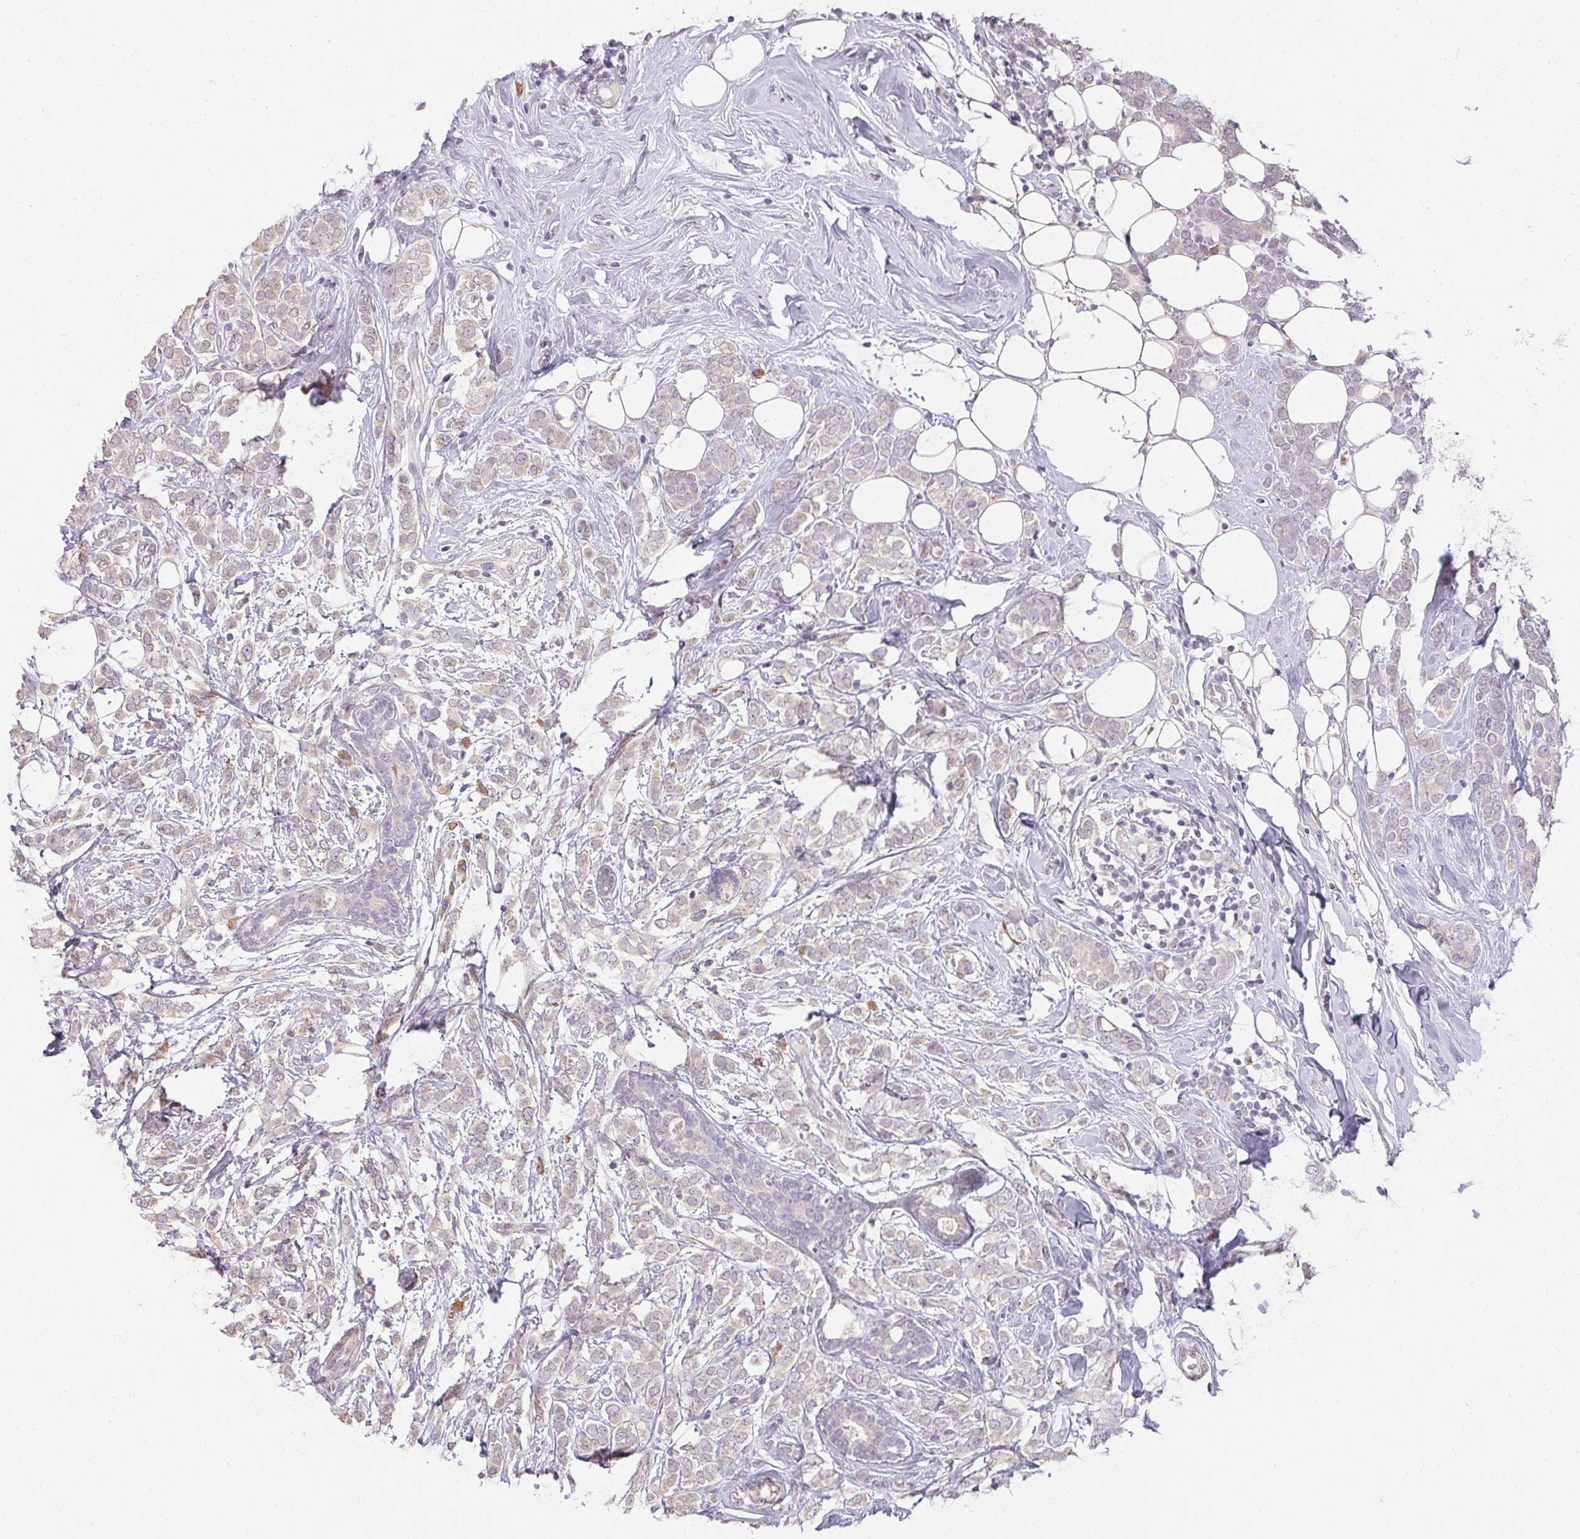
{"staining": {"intensity": "negative", "quantity": "none", "location": "none"}, "tissue": "breast cancer", "cell_type": "Tumor cells", "image_type": "cancer", "snomed": [{"axis": "morphology", "description": "Lobular carcinoma"}, {"axis": "topography", "description": "Breast"}], "caption": "Protein analysis of lobular carcinoma (breast) demonstrates no significant expression in tumor cells.", "gene": "TMEM52B", "patient": {"sex": "female", "age": 49}}